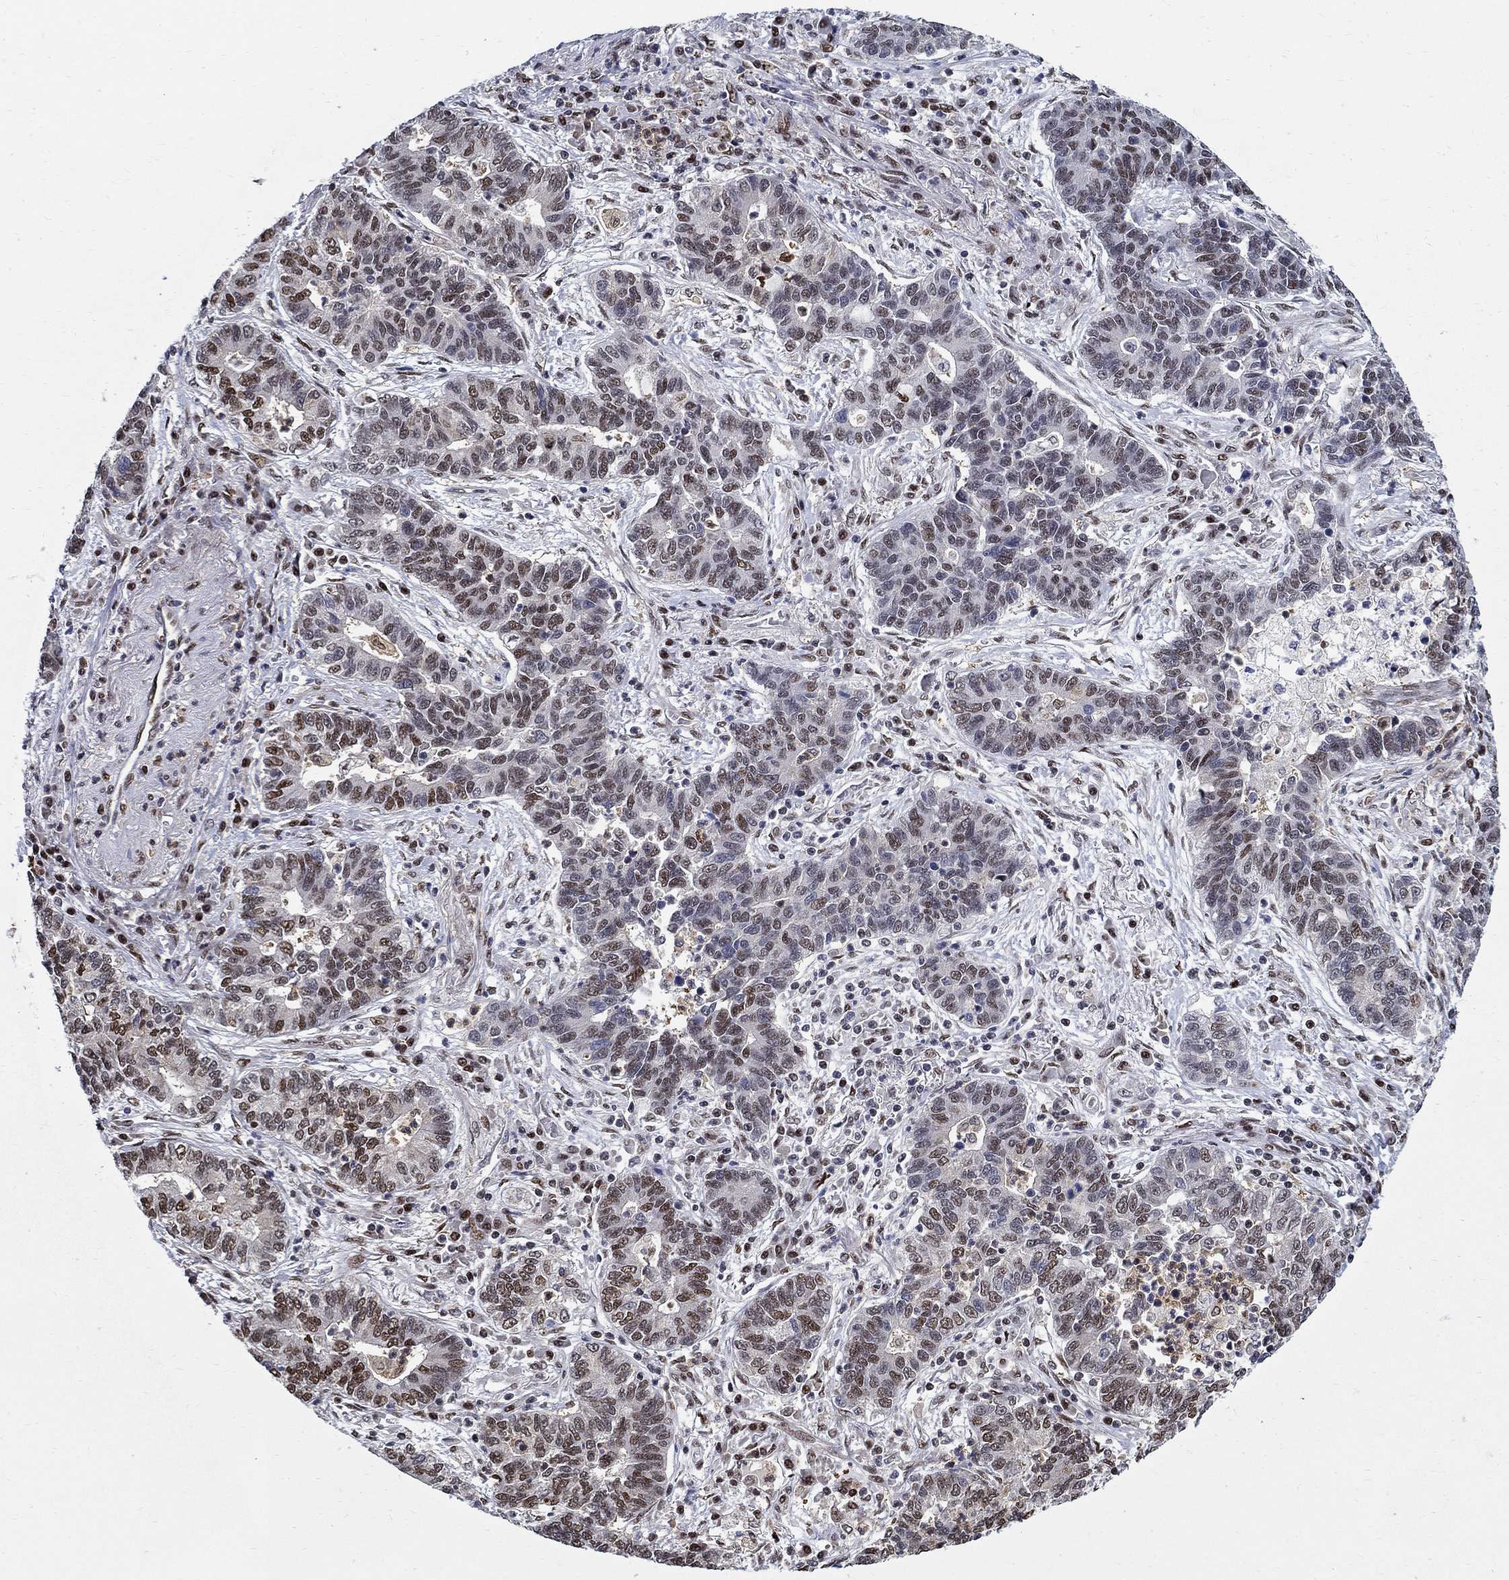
{"staining": {"intensity": "moderate", "quantity": "25%-75%", "location": "nuclear"}, "tissue": "lung cancer", "cell_type": "Tumor cells", "image_type": "cancer", "snomed": [{"axis": "morphology", "description": "Adenocarcinoma, NOS"}, {"axis": "topography", "description": "Lung"}], "caption": "Immunohistochemical staining of human adenocarcinoma (lung) shows medium levels of moderate nuclear protein expression in about 25%-75% of tumor cells. The protein of interest is shown in brown color, while the nuclei are stained blue.", "gene": "ZNF594", "patient": {"sex": "female", "age": 57}}